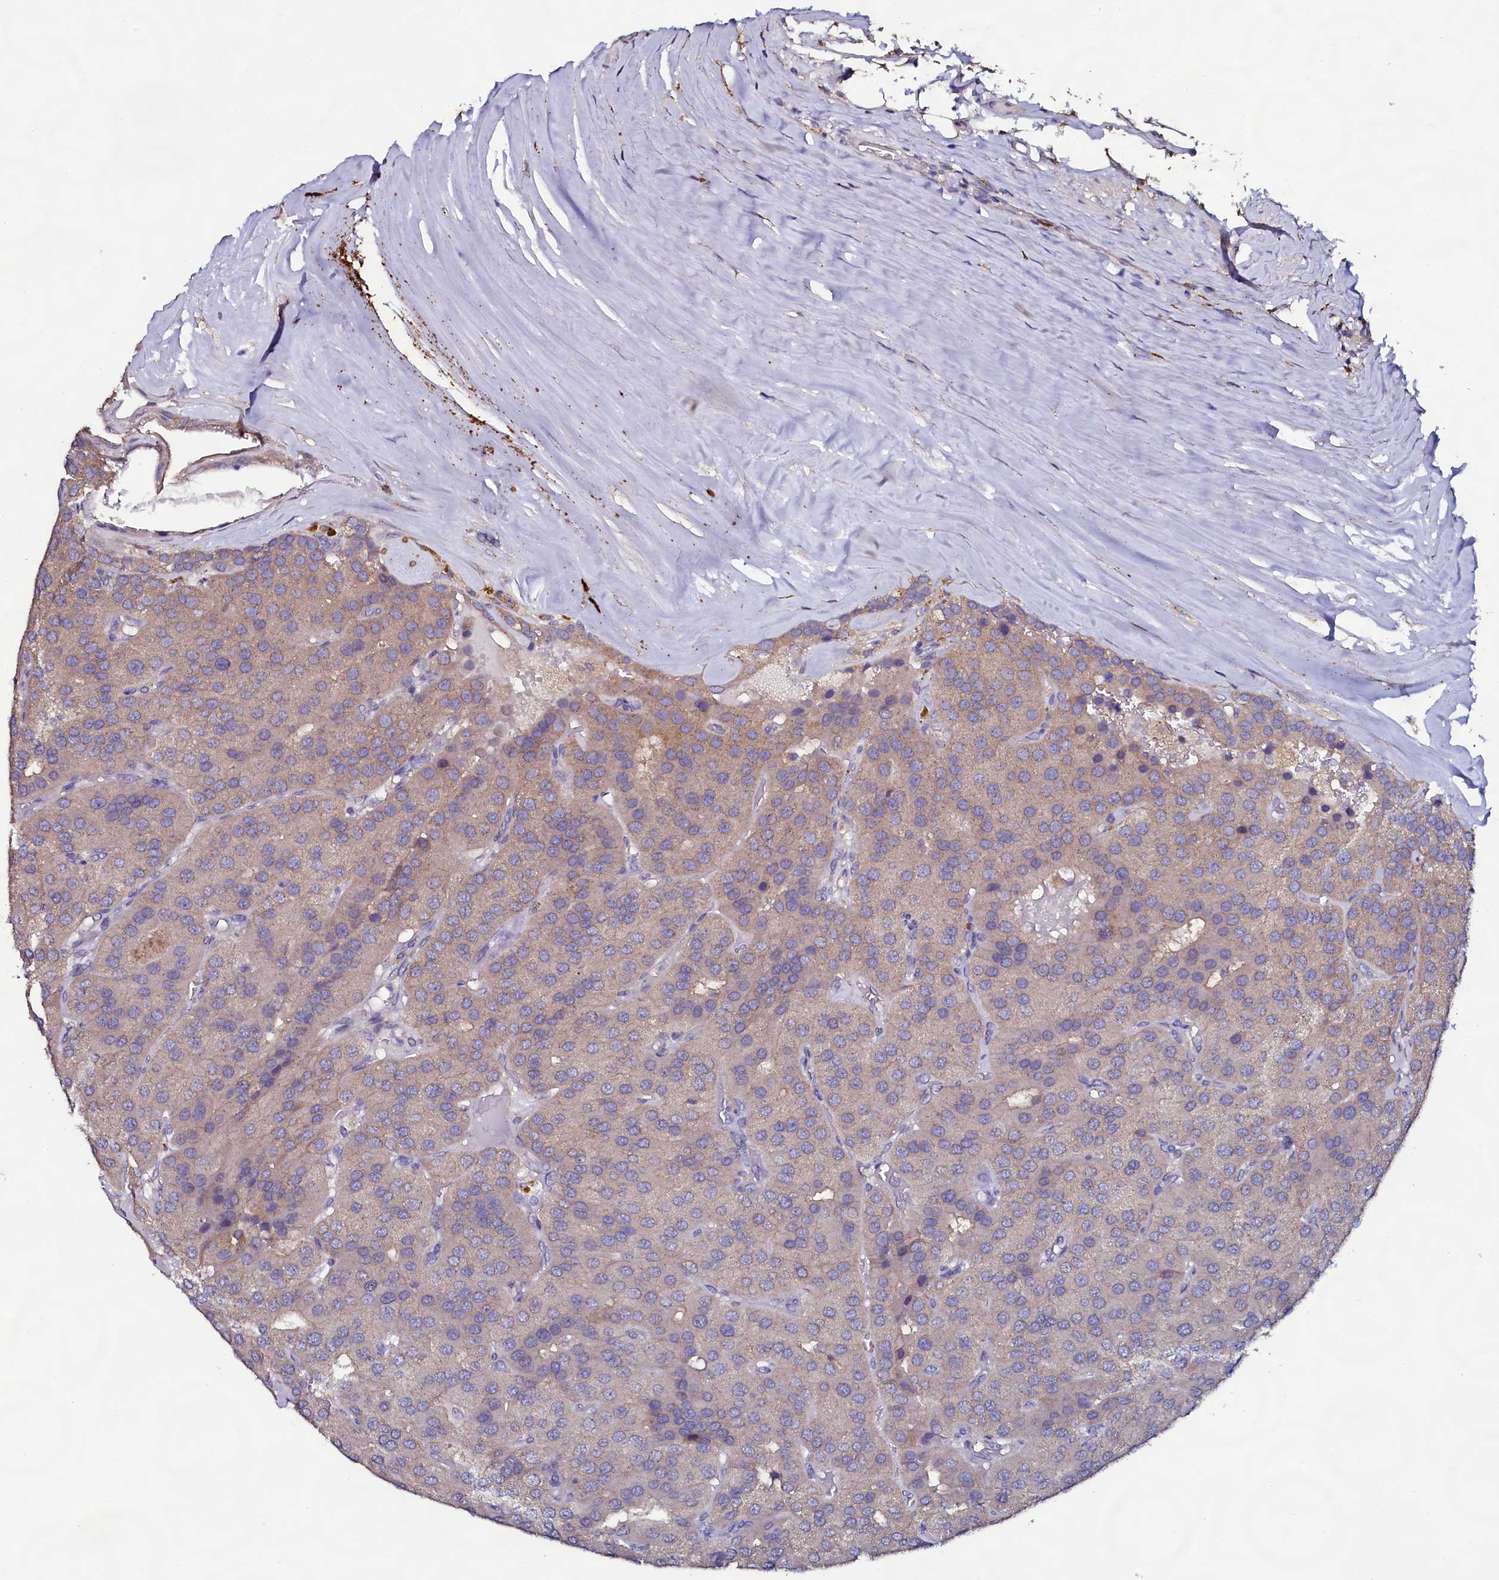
{"staining": {"intensity": "weak", "quantity": "25%-75%", "location": "cytoplasmic/membranous"}, "tissue": "parathyroid gland", "cell_type": "Glandular cells", "image_type": "normal", "snomed": [{"axis": "morphology", "description": "Normal tissue, NOS"}, {"axis": "morphology", "description": "Adenoma, NOS"}, {"axis": "topography", "description": "Parathyroid gland"}], "caption": "IHC staining of benign parathyroid gland, which demonstrates low levels of weak cytoplasmic/membranous staining in approximately 25%-75% of glandular cells indicating weak cytoplasmic/membranous protein positivity. The staining was performed using DAB (3,3'-diaminobenzidine) (brown) for protein detection and nuclei were counterstained in hematoxylin (blue).", "gene": "USPL1", "patient": {"sex": "female", "age": 86}}